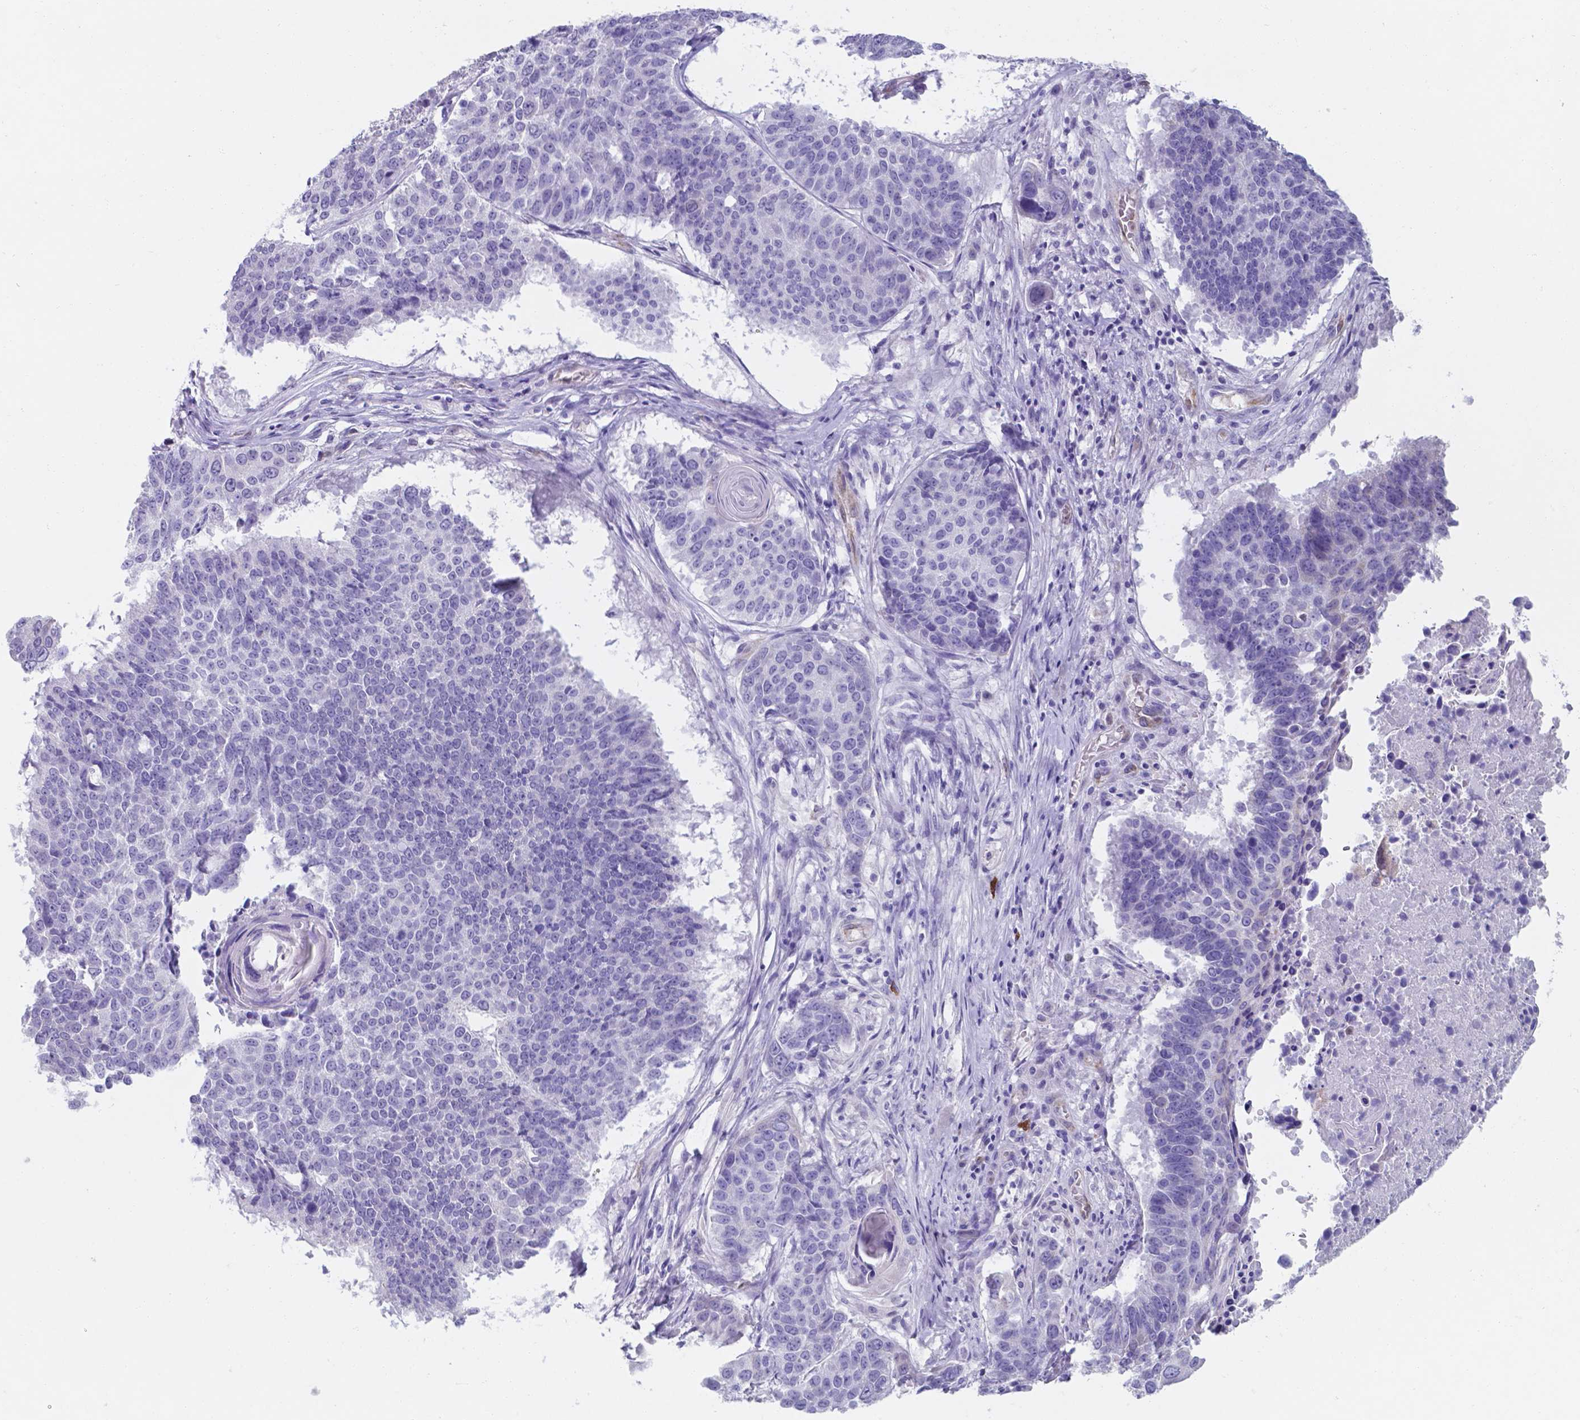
{"staining": {"intensity": "negative", "quantity": "none", "location": "none"}, "tissue": "lung cancer", "cell_type": "Tumor cells", "image_type": "cancer", "snomed": [{"axis": "morphology", "description": "Squamous cell carcinoma, NOS"}, {"axis": "topography", "description": "Lung"}], "caption": "An image of human lung squamous cell carcinoma is negative for staining in tumor cells. Nuclei are stained in blue.", "gene": "UBE2J1", "patient": {"sex": "male", "age": 73}}